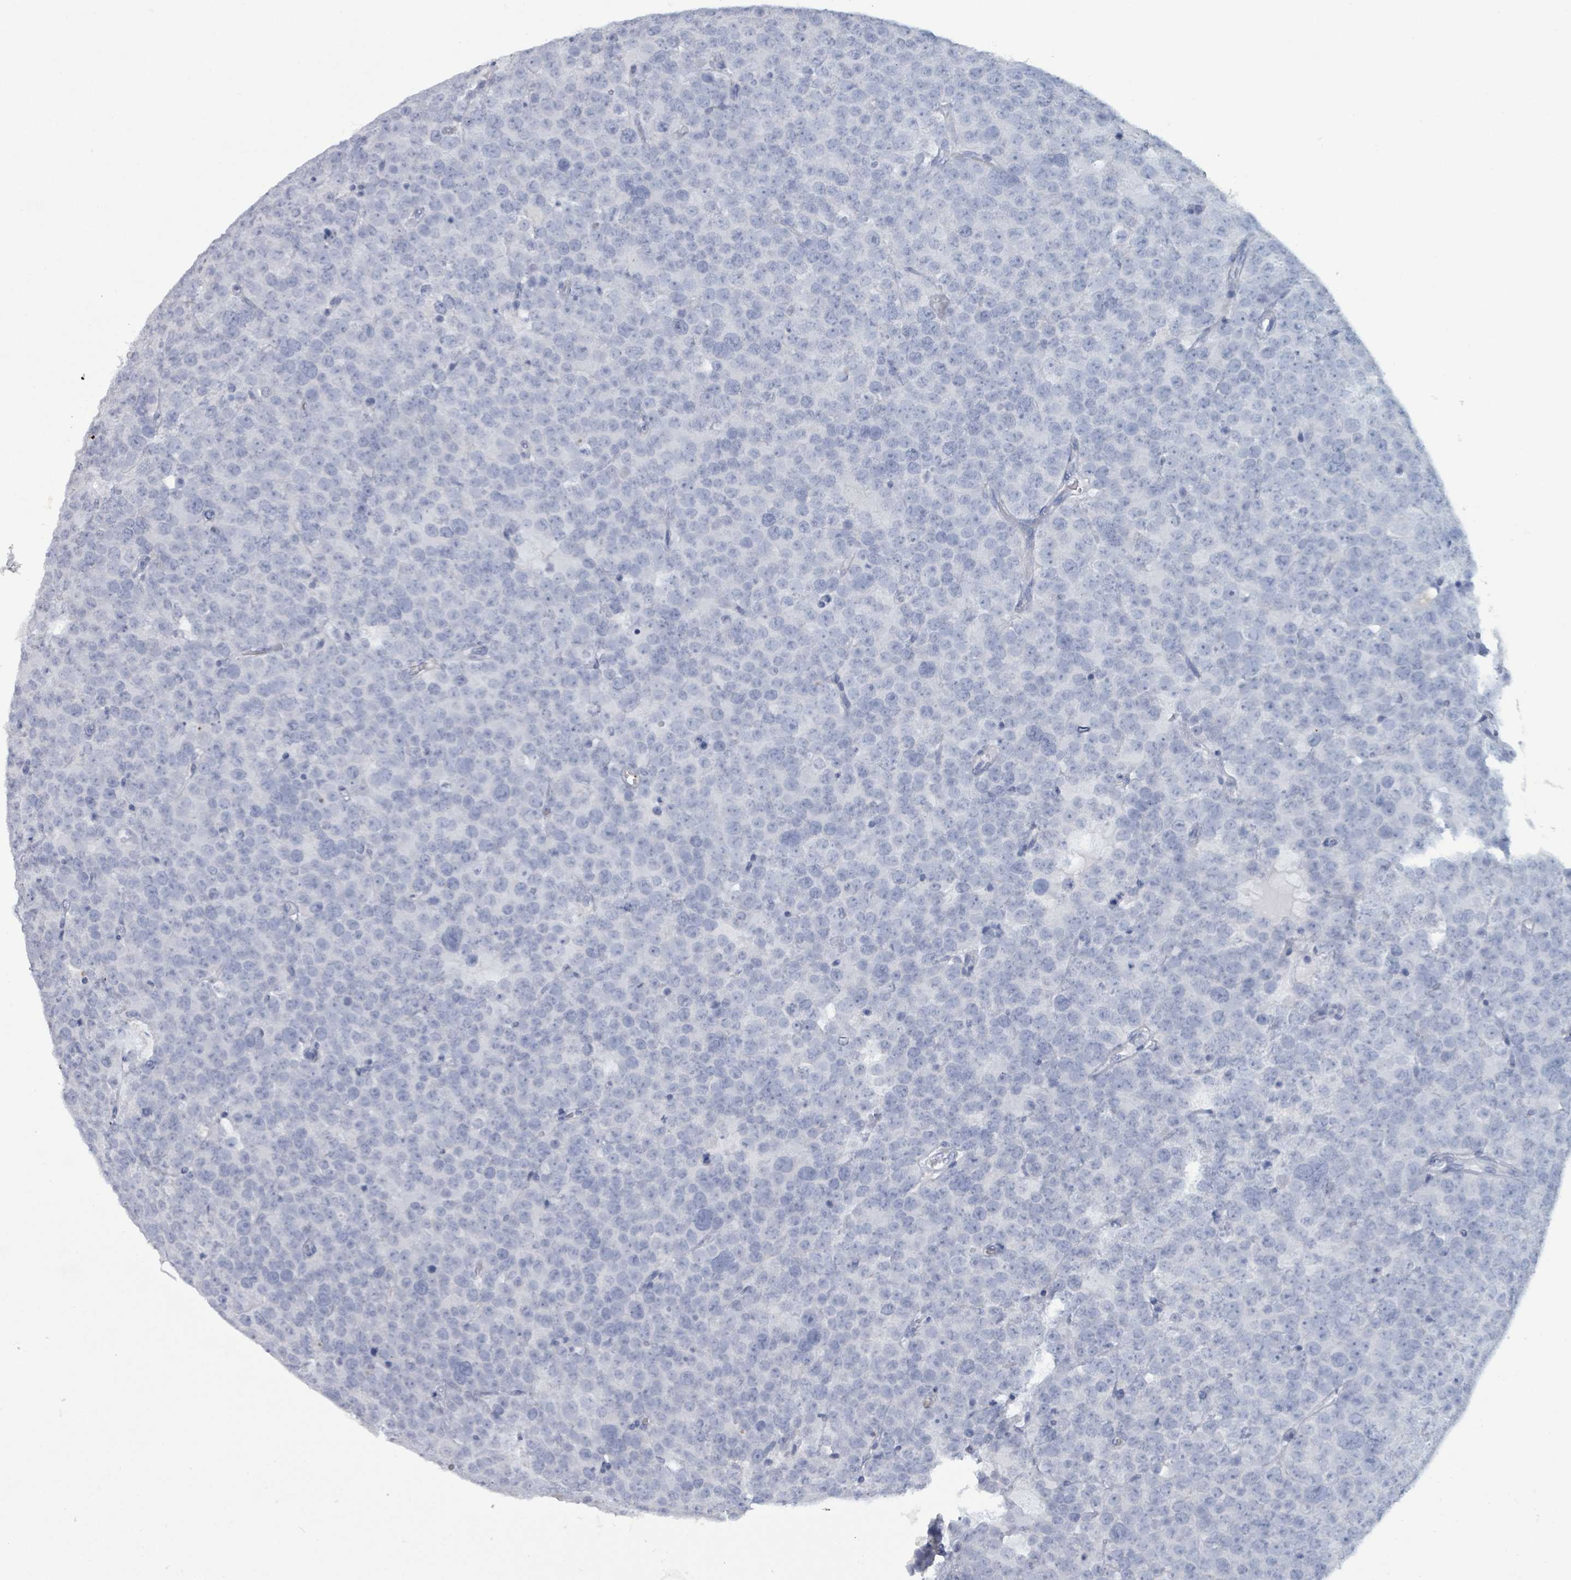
{"staining": {"intensity": "negative", "quantity": "none", "location": "none"}, "tissue": "testis cancer", "cell_type": "Tumor cells", "image_type": "cancer", "snomed": [{"axis": "morphology", "description": "Seminoma, NOS"}, {"axis": "topography", "description": "Testis"}], "caption": "High power microscopy histopathology image of an IHC photomicrograph of testis seminoma, revealing no significant positivity in tumor cells.", "gene": "VPS13D", "patient": {"sex": "male", "age": 71}}